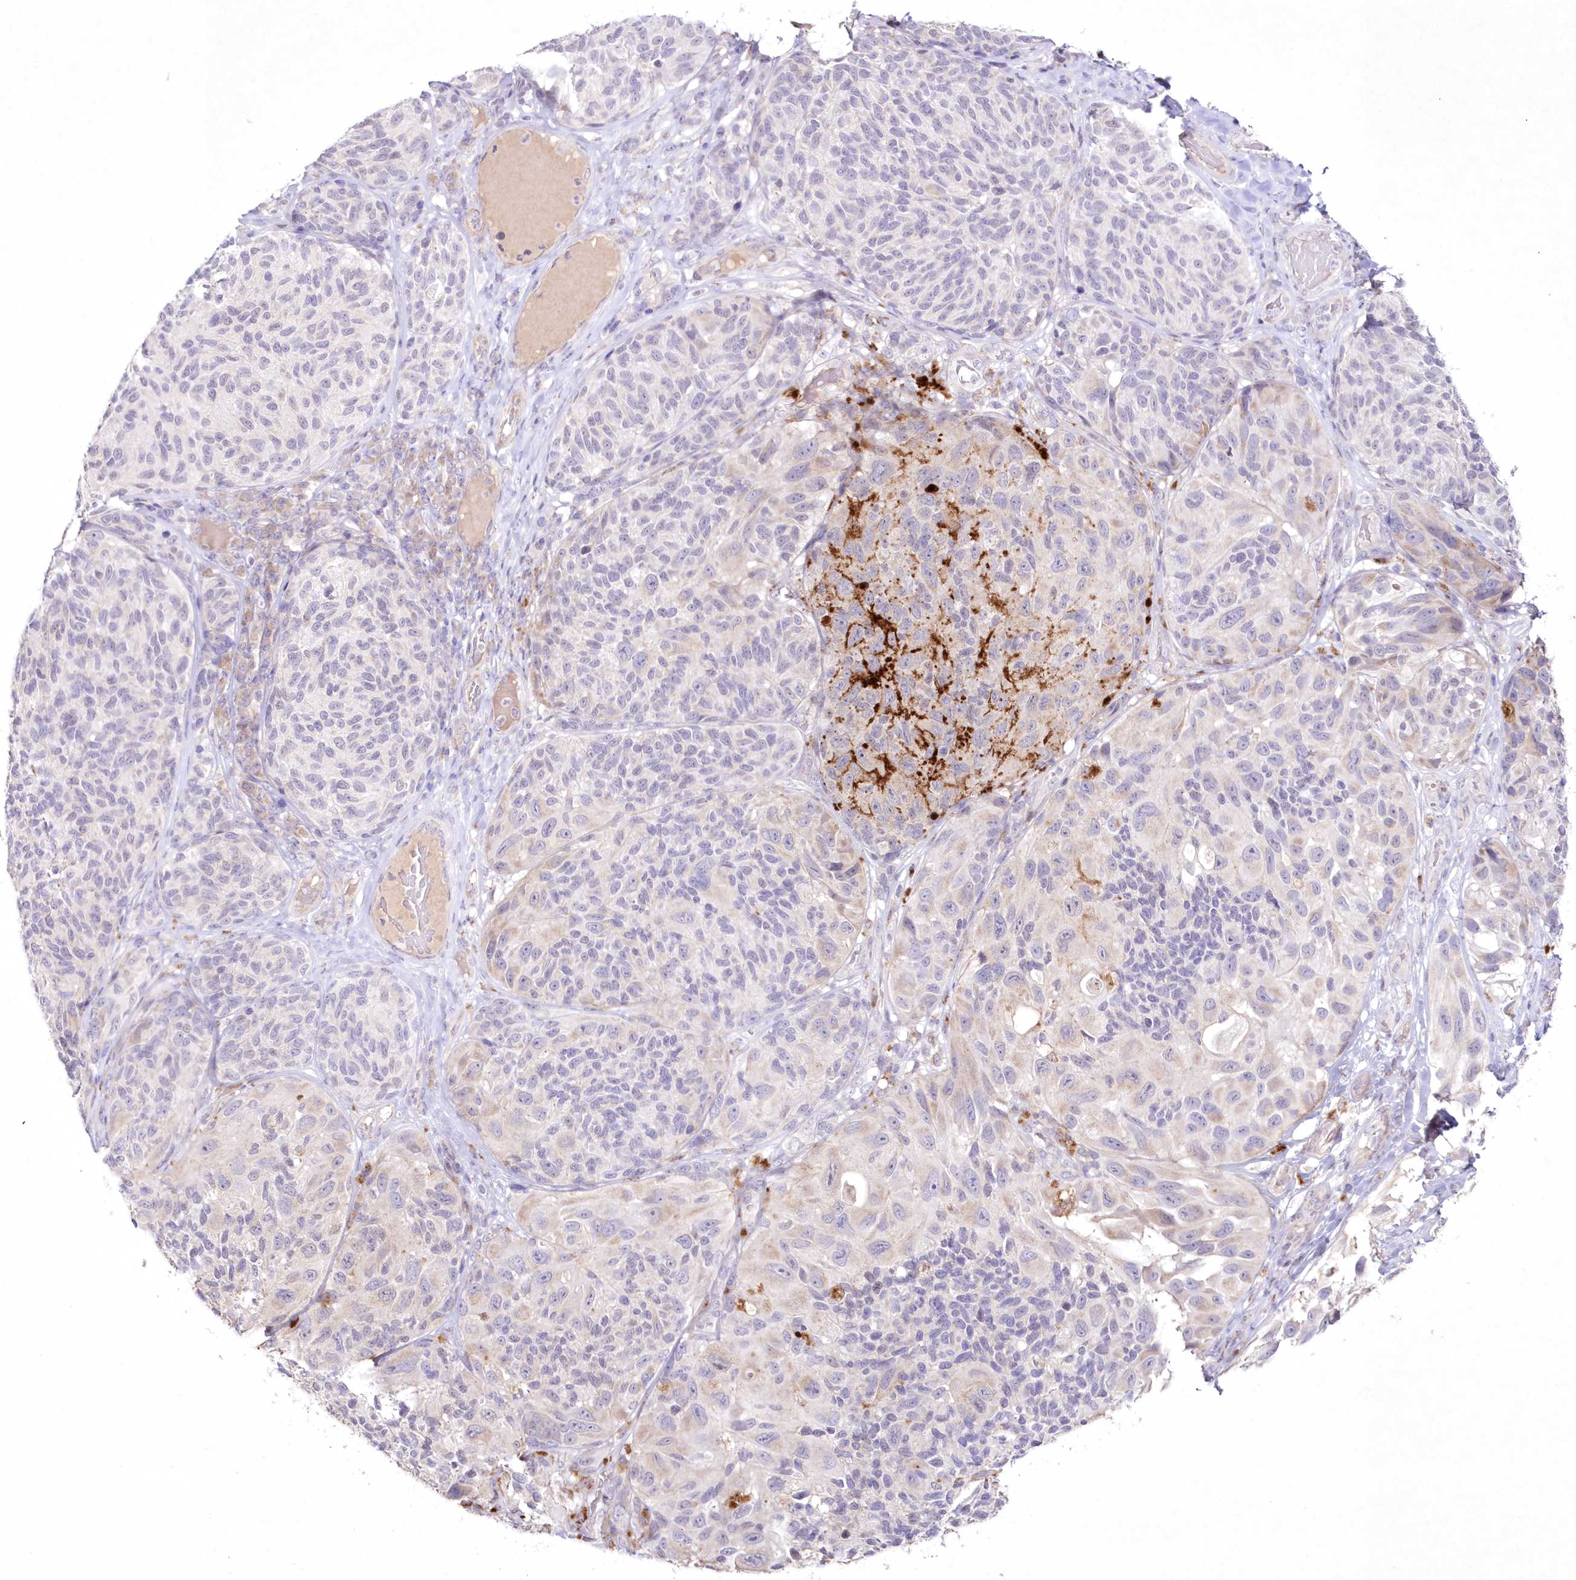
{"staining": {"intensity": "negative", "quantity": "none", "location": "none"}, "tissue": "melanoma", "cell_type": "Tumor cells", "image_type": "cancer", "snomed": [{"axis": "morphology", "description": "Malignant melanoma, NOS"}, {"axis": "topography", "description": "Skin"}], "caption": "The immunohistochemistry image has no significant expression in tumor cells of malignant melanoma tissue. (DAB (3,3'-diaminobenzidine) IHC with hematoxylin counter stain).", "gene": "NEU4", "patient": {"sex": "female", "age": 73}}